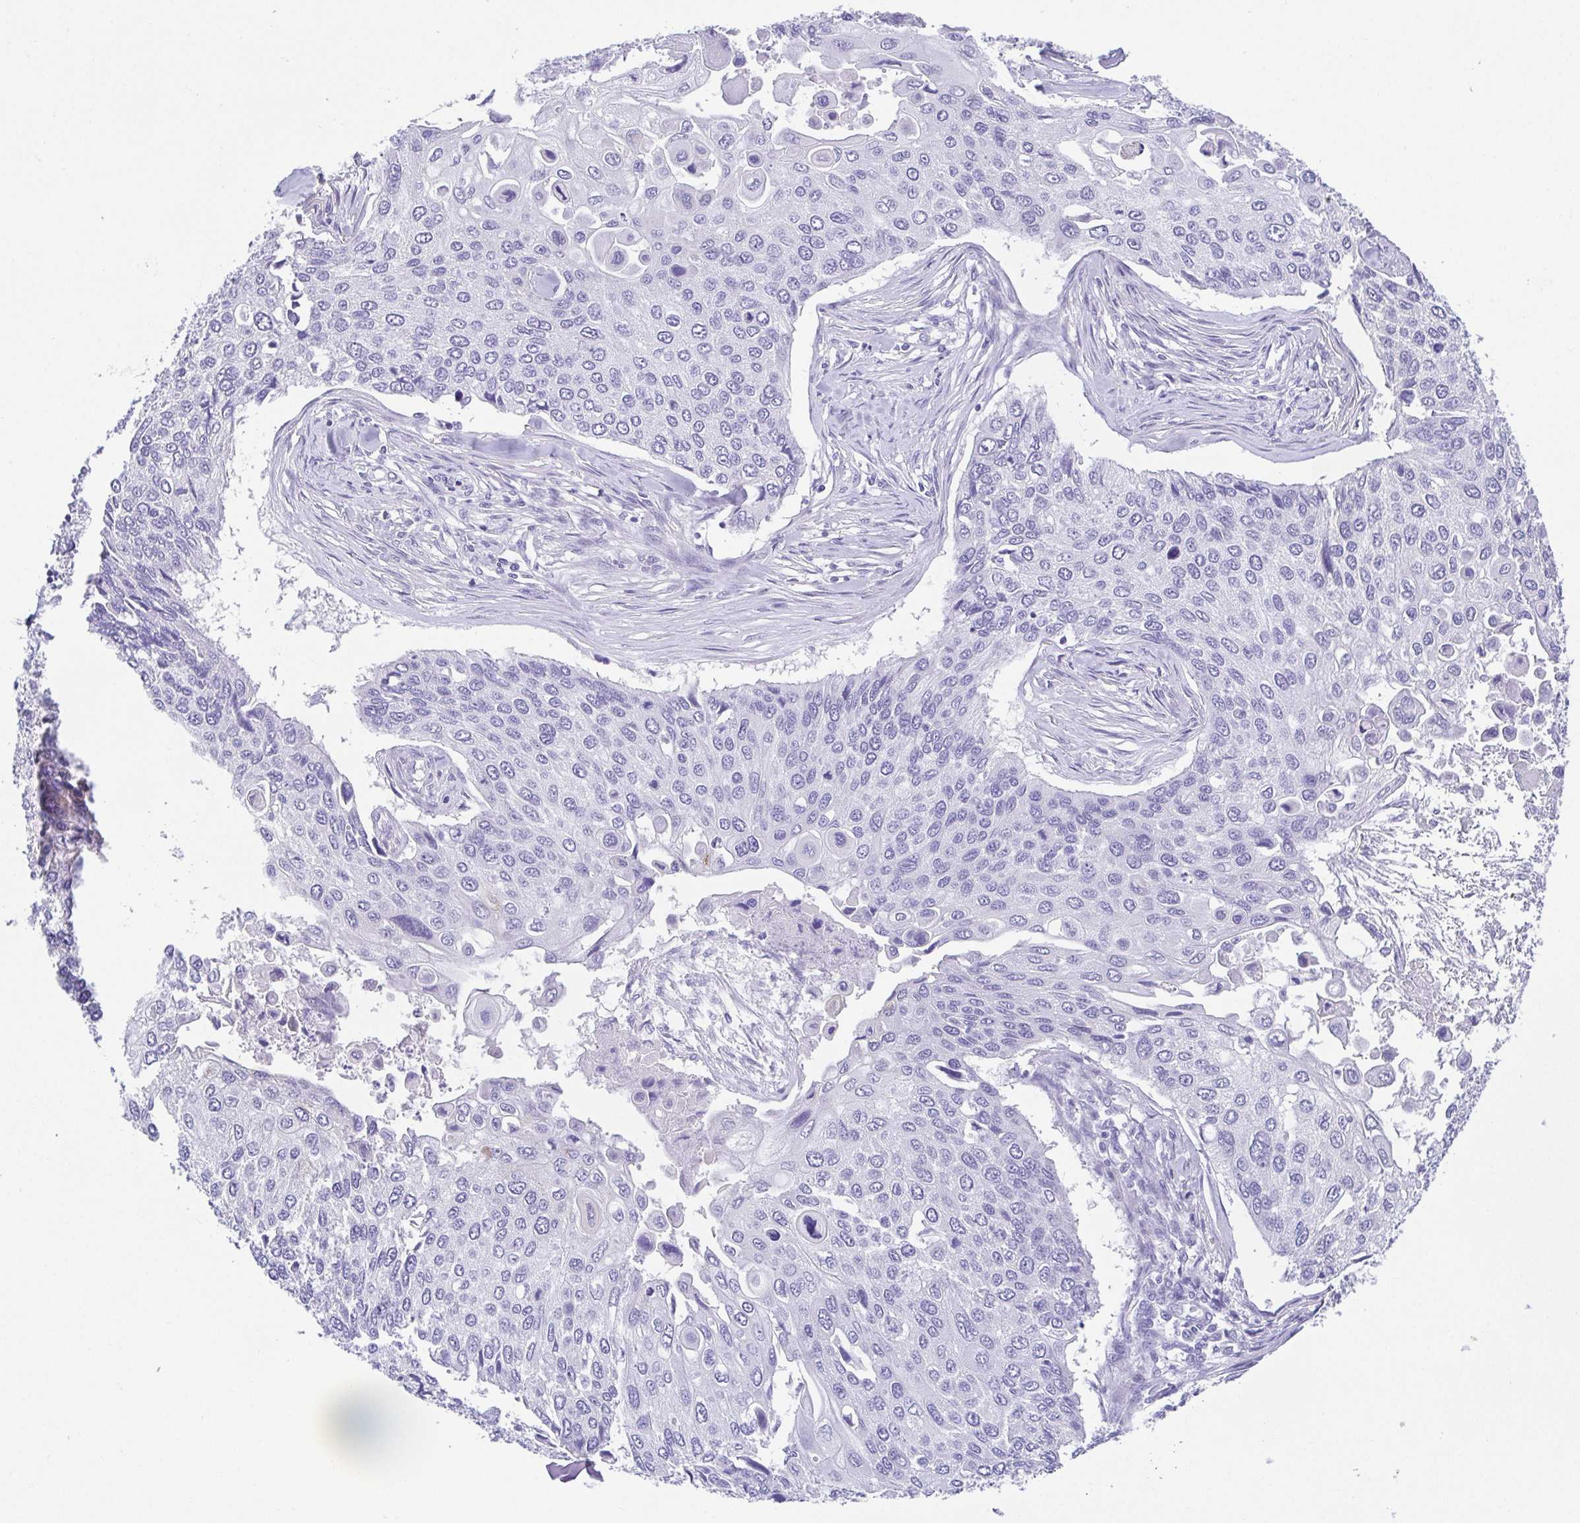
{"staining": {"intensity": "negative", "quantity": "none", "location": "none"}, "tissue": "lung cancer", "cell_type": "Tumor cells", "image_type": "cancer", "snomed": [{"axis": "morphology", "description": "Squamous cell carcinoma, NOS"}, {"axis": "morphology", "description": "Squamous cell carcinoma, metastatic, NOS"}, {"axis": "topography", "description": "Lung"}], "caption": "Immunohistochemical staining of lung cancer exhibits no significant positivity in tumor cells.", "gene": "HAPLN2", "patient": {"sex": "male", "age": 63}}